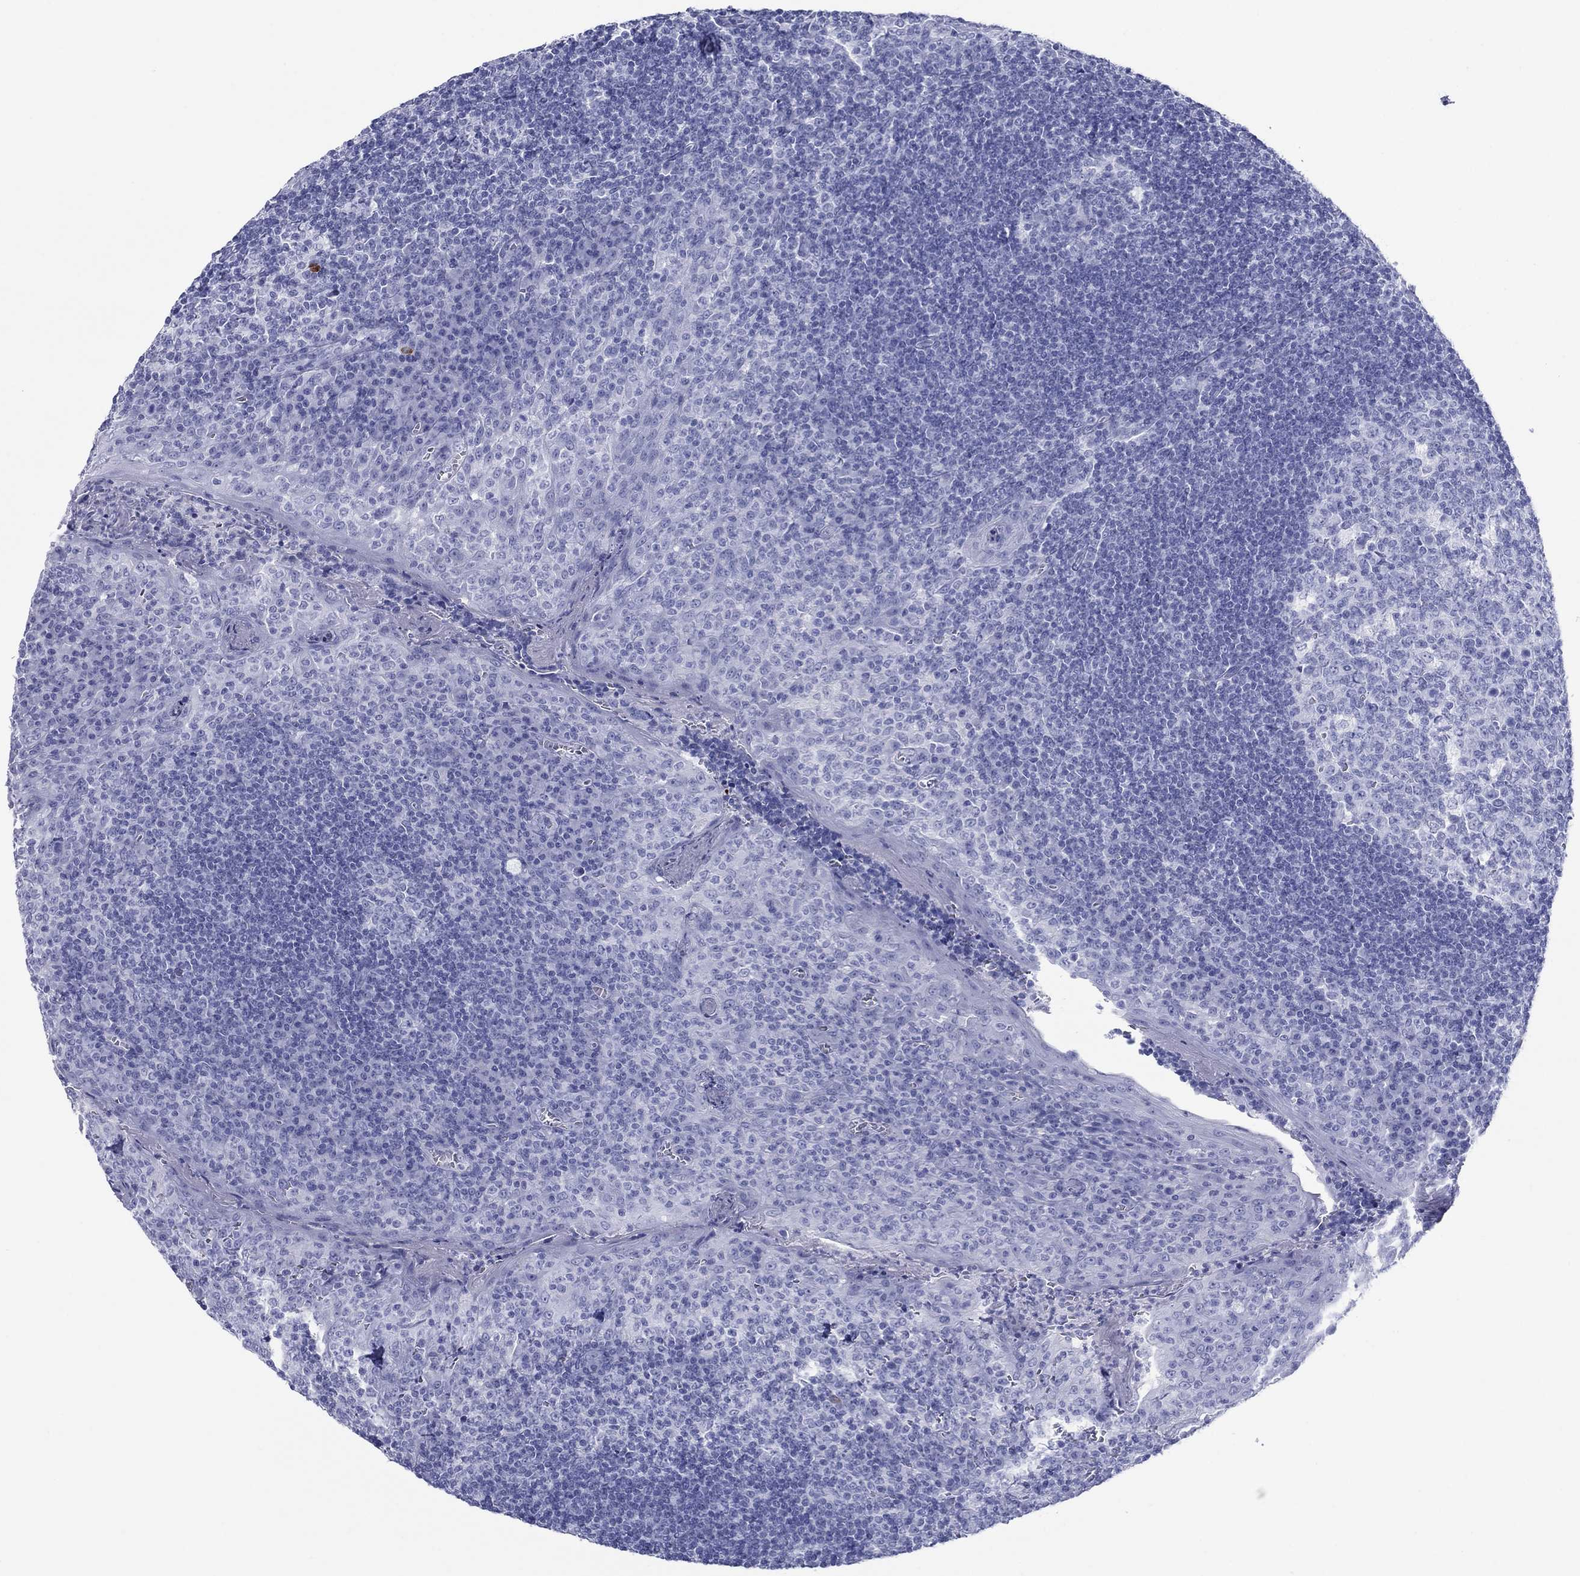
{"staining": {"intensity": "negative", "quantity": "none", "location": "none"}, "tissue": "tonsil", "cell_type": "Germinal center cells", "image_type": "normal", "snomed": [{"axis": "morphology", "description": "Normal tissue, NOS"}, {"axis": "topography", "description": "Tonsil"}], "caption": "Immunohistochemical staining of normal tonsil exhibits no significant expression in germinal center cells. Brightfield microscopy of IHC stained with DAB (brown) and hematoxylin (blue), captured at high magnification.", "gene": "ATP4A", "patient": {"sex": "female", "age": 13}}